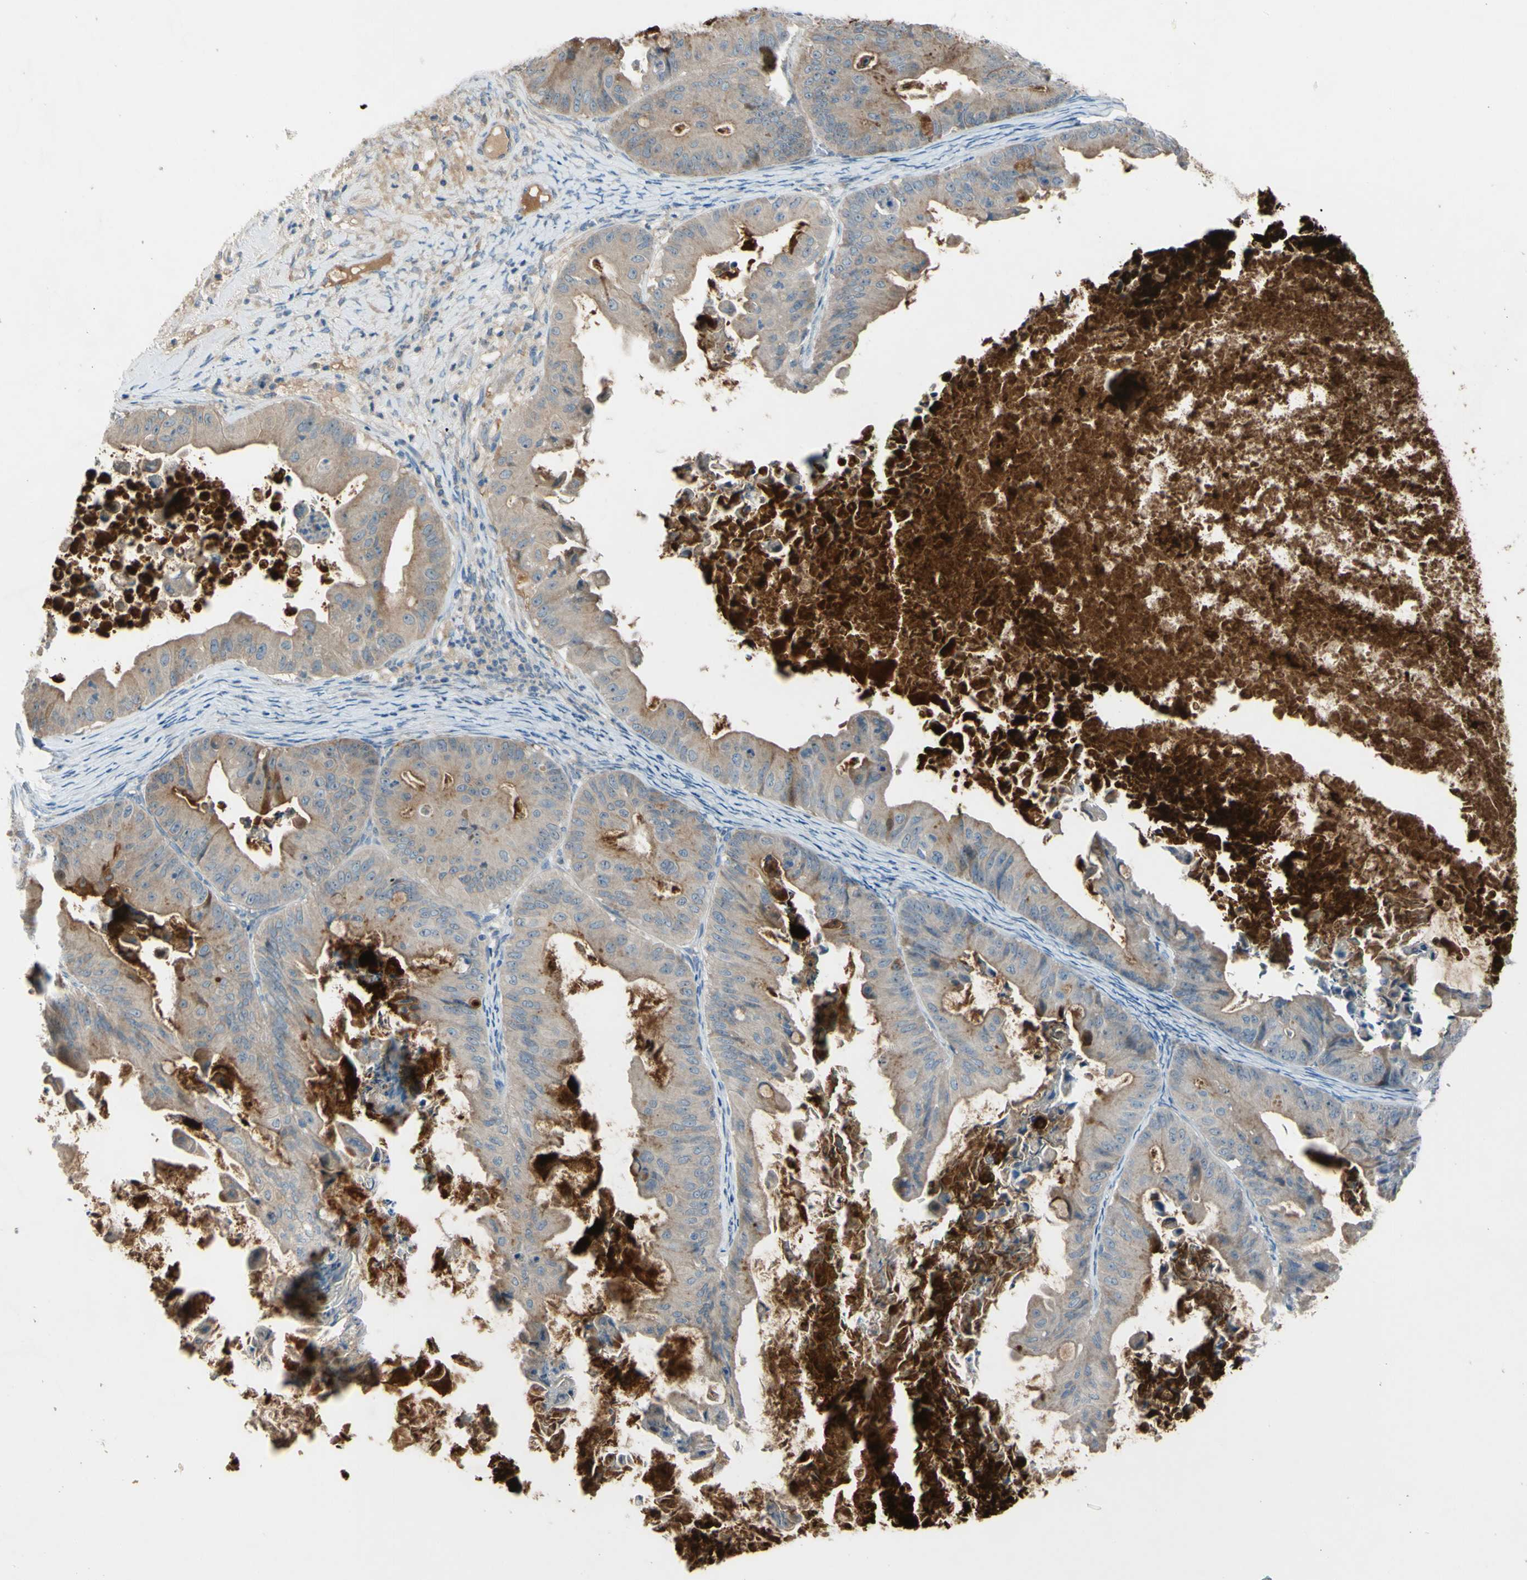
{"staining": {"intensity": "moderate", "quantity": "25%-75%", "location": "cytoplasmic/membranous"}, "tissue": "ovarian cancer", "cell_type": "Tumor cells", "image_type": "cancer", "snomed": [{"axis": "morphology", "description": "Cystadenocarcinoma, mucinous, NOS"}, {"axis": "topography", "description": "Ovary"}], "caption": "Immunohistochemistry of ovarian cancer shows medium levels of moderate cytoplasmic/membranous positivity in about 25%-75% of tumor cells. (Brightfield microscopy of DAB IHC at high magnification).", "gene": "ATRN", "patient": {"sex": "female", "age": 37}}